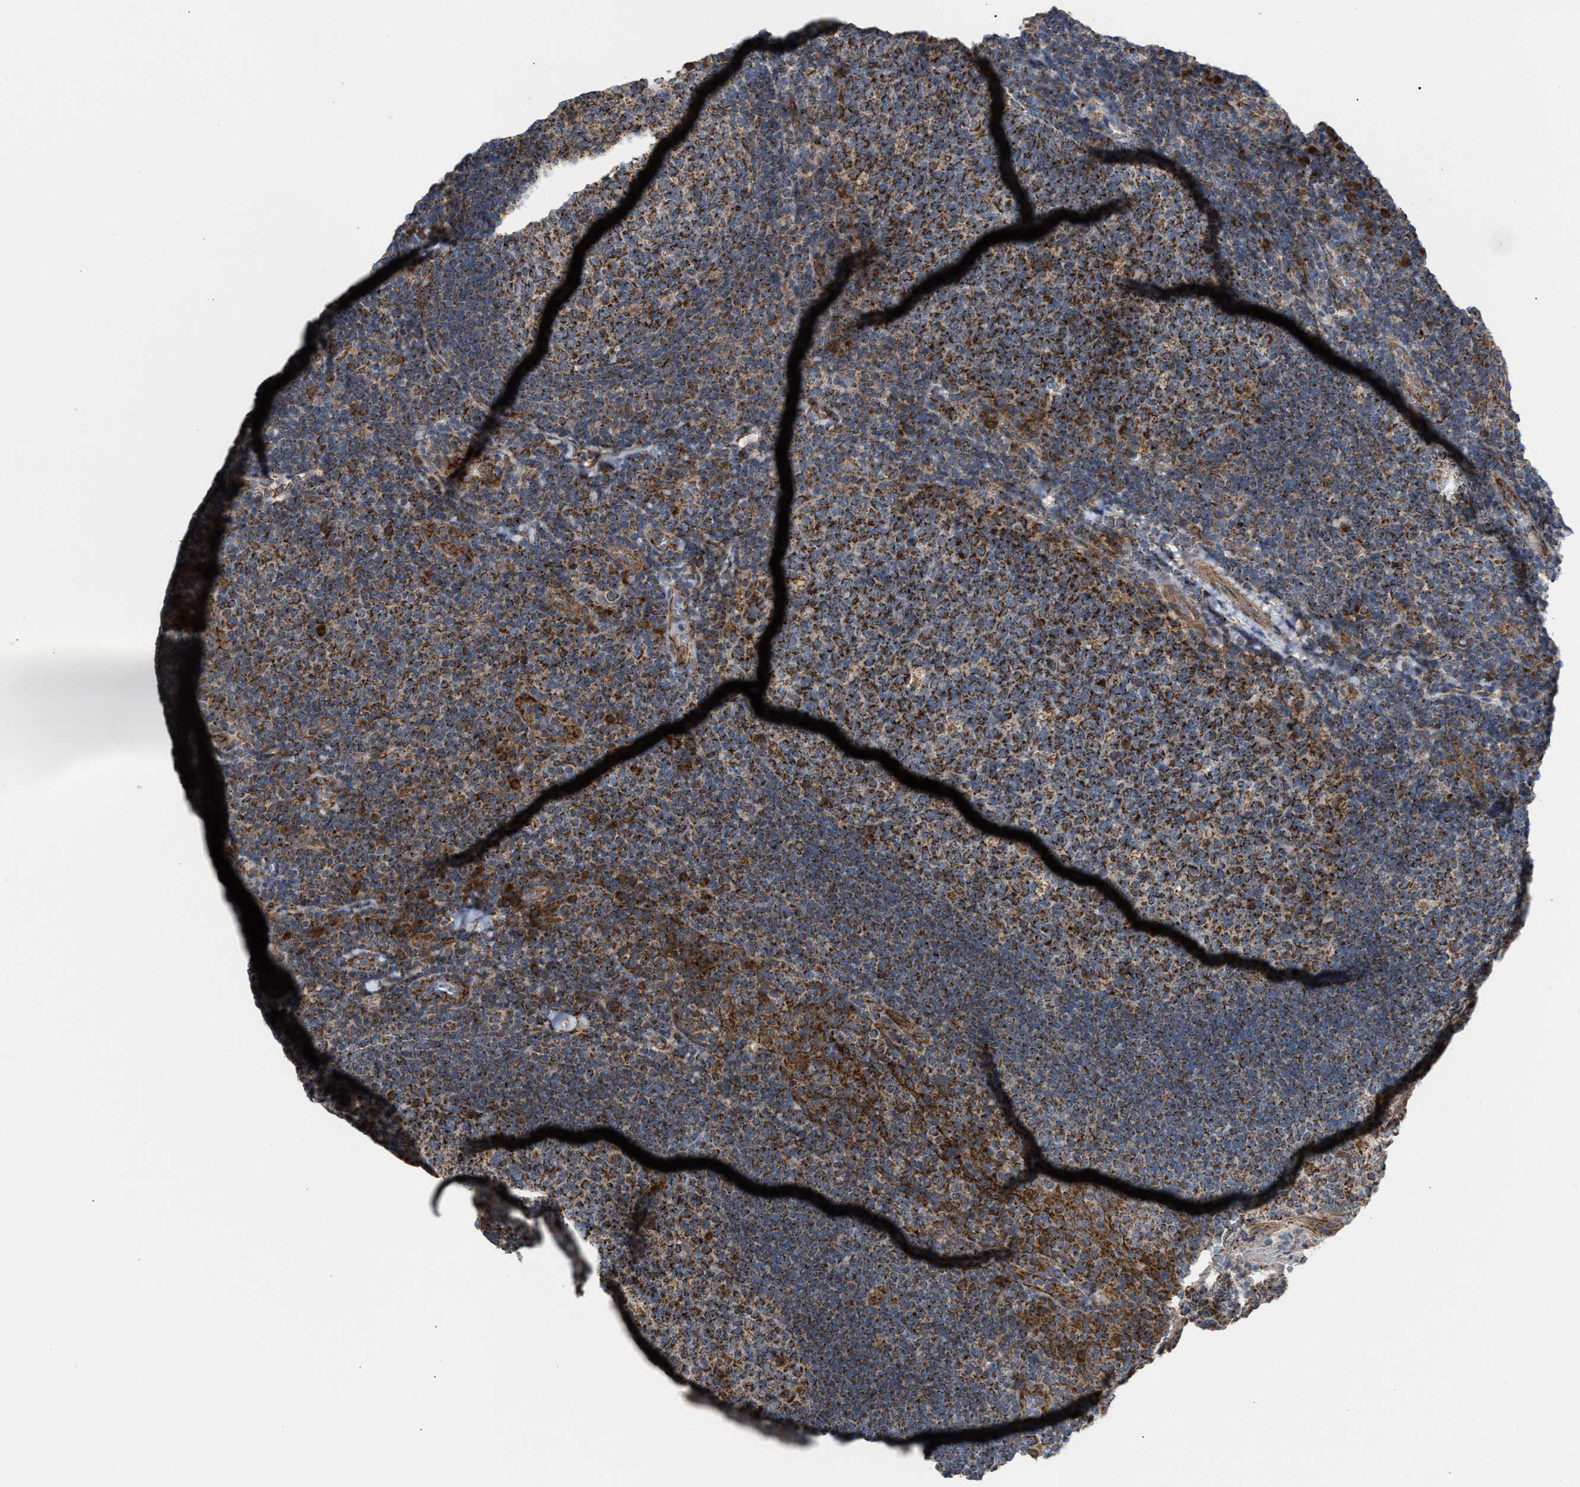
{"staining": {"intensity": "strong", "quantity": ">75%", "location": "cytoplasmic/membranous"}, "tissue": "tonsil", "cell_type": "Germinal center cells", "image_type": "normal", "snomed": [{"axis": "morphology", "description": "Normal tissue, NOS"}, {"axis": "topography", "description": "Tonsil"}], "caption": "Tonsil stained with DAB (3,3'-diaminobenzidine) immunohistochemistry (IHC) reveals high levels of strong cytoplasmic/membranous expression in about >75% of germinal center cells. The staining was performed using DAB (3,3'-diaminobenzidine) to visualize the protein expression in brown, while the nuclei were stained in blue with hematoxylin (Magnification: 20x).", "gene": "TACO1", "patient": {"sex": "male", "age": 17}}